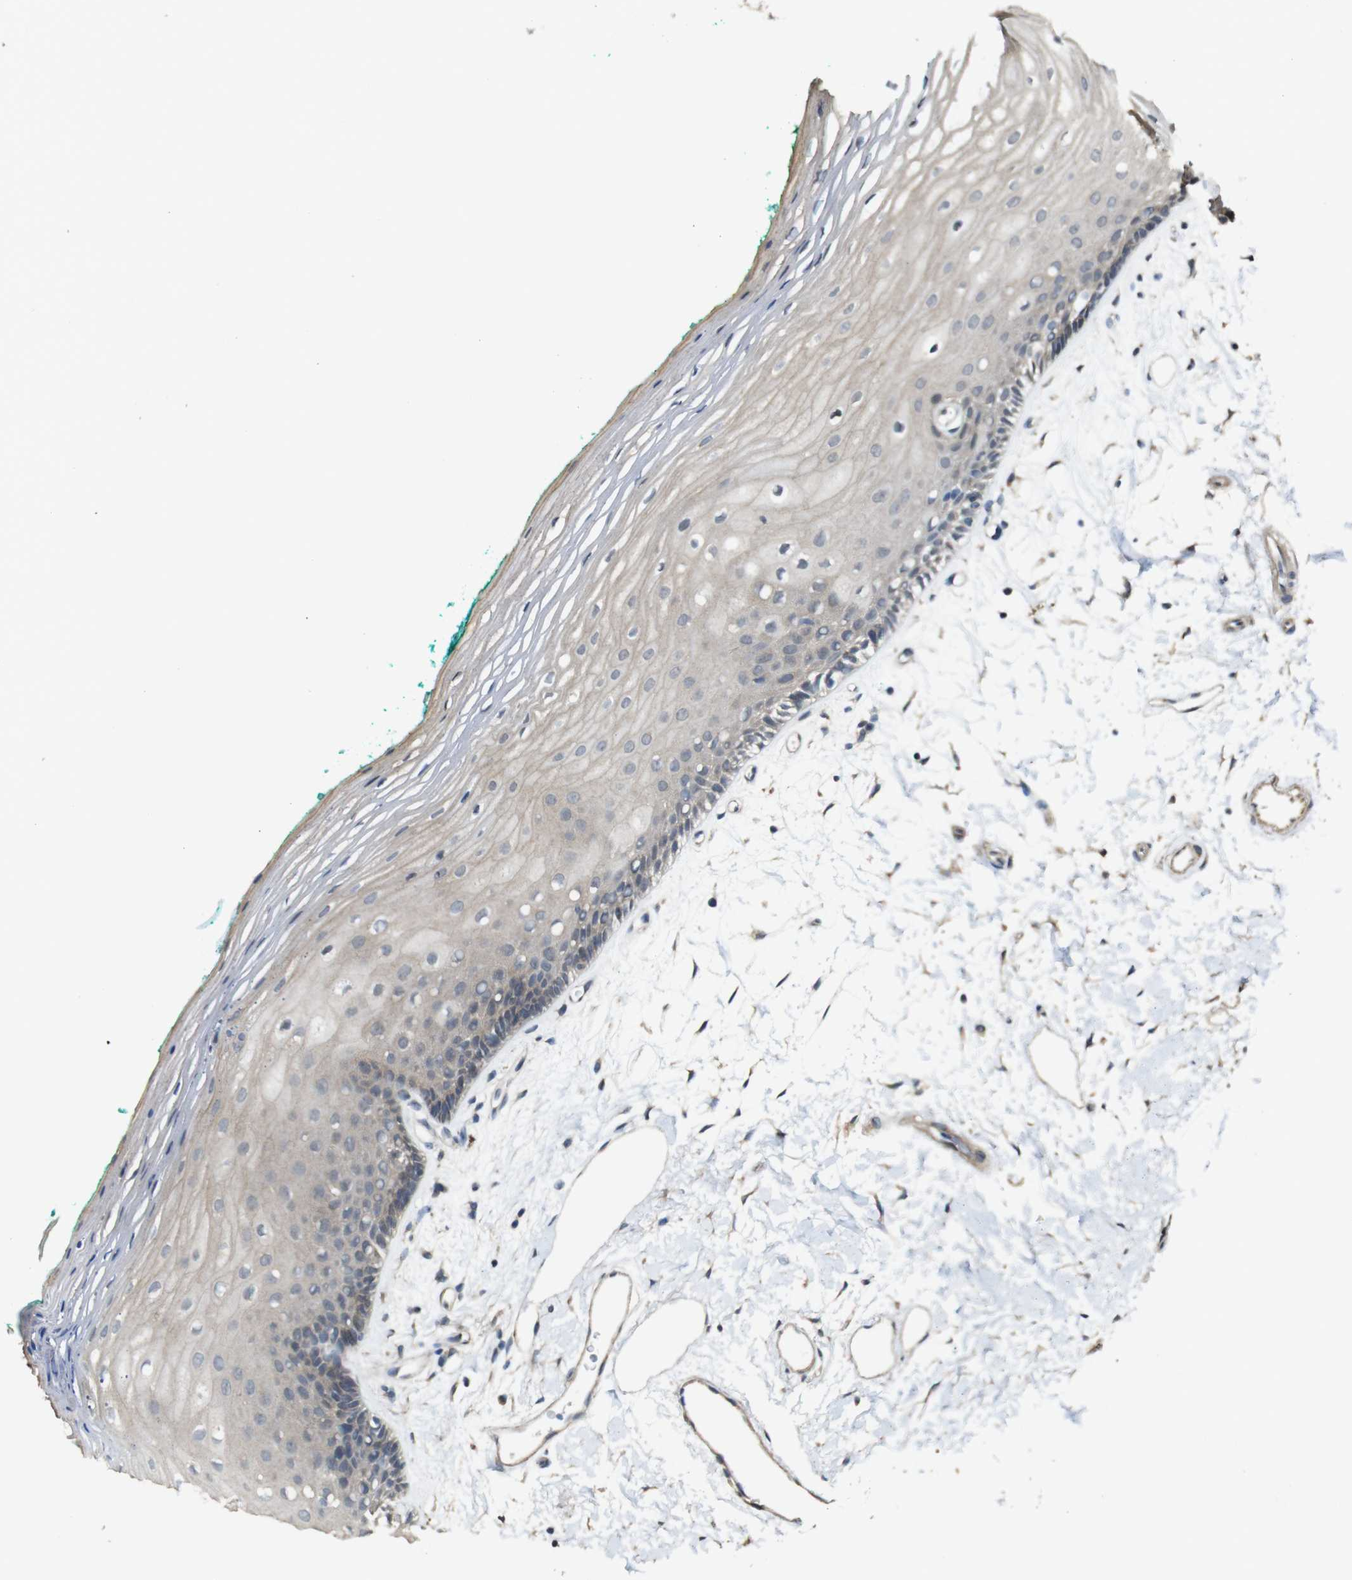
{"staining": {"intensity": "weak", "quantity": "25%-75%", "location": "cytoplasmic/membranous"}, "tissue": "oral mucosa", "cell_type": "Squamous epithelial cells", "image_type": "normal", "snomed": [{"axis": "morphology", "description": "Normal tissue, NOS"}, {"axis": "topography", "description": "Skeletal muscle"}, {"axis": "topography", "description": "Oral tissue"}, {"axis": "topography", "description": "Peripheral nerve tissue"}], "caption": "Squamous epithelial cells reveal weak cytoplasmic/membranous expression in approximately 25%-75% of cells in benign oral mucosa.", "gene": "CDC34", "patient": {"sex": "female", "age": 84}}